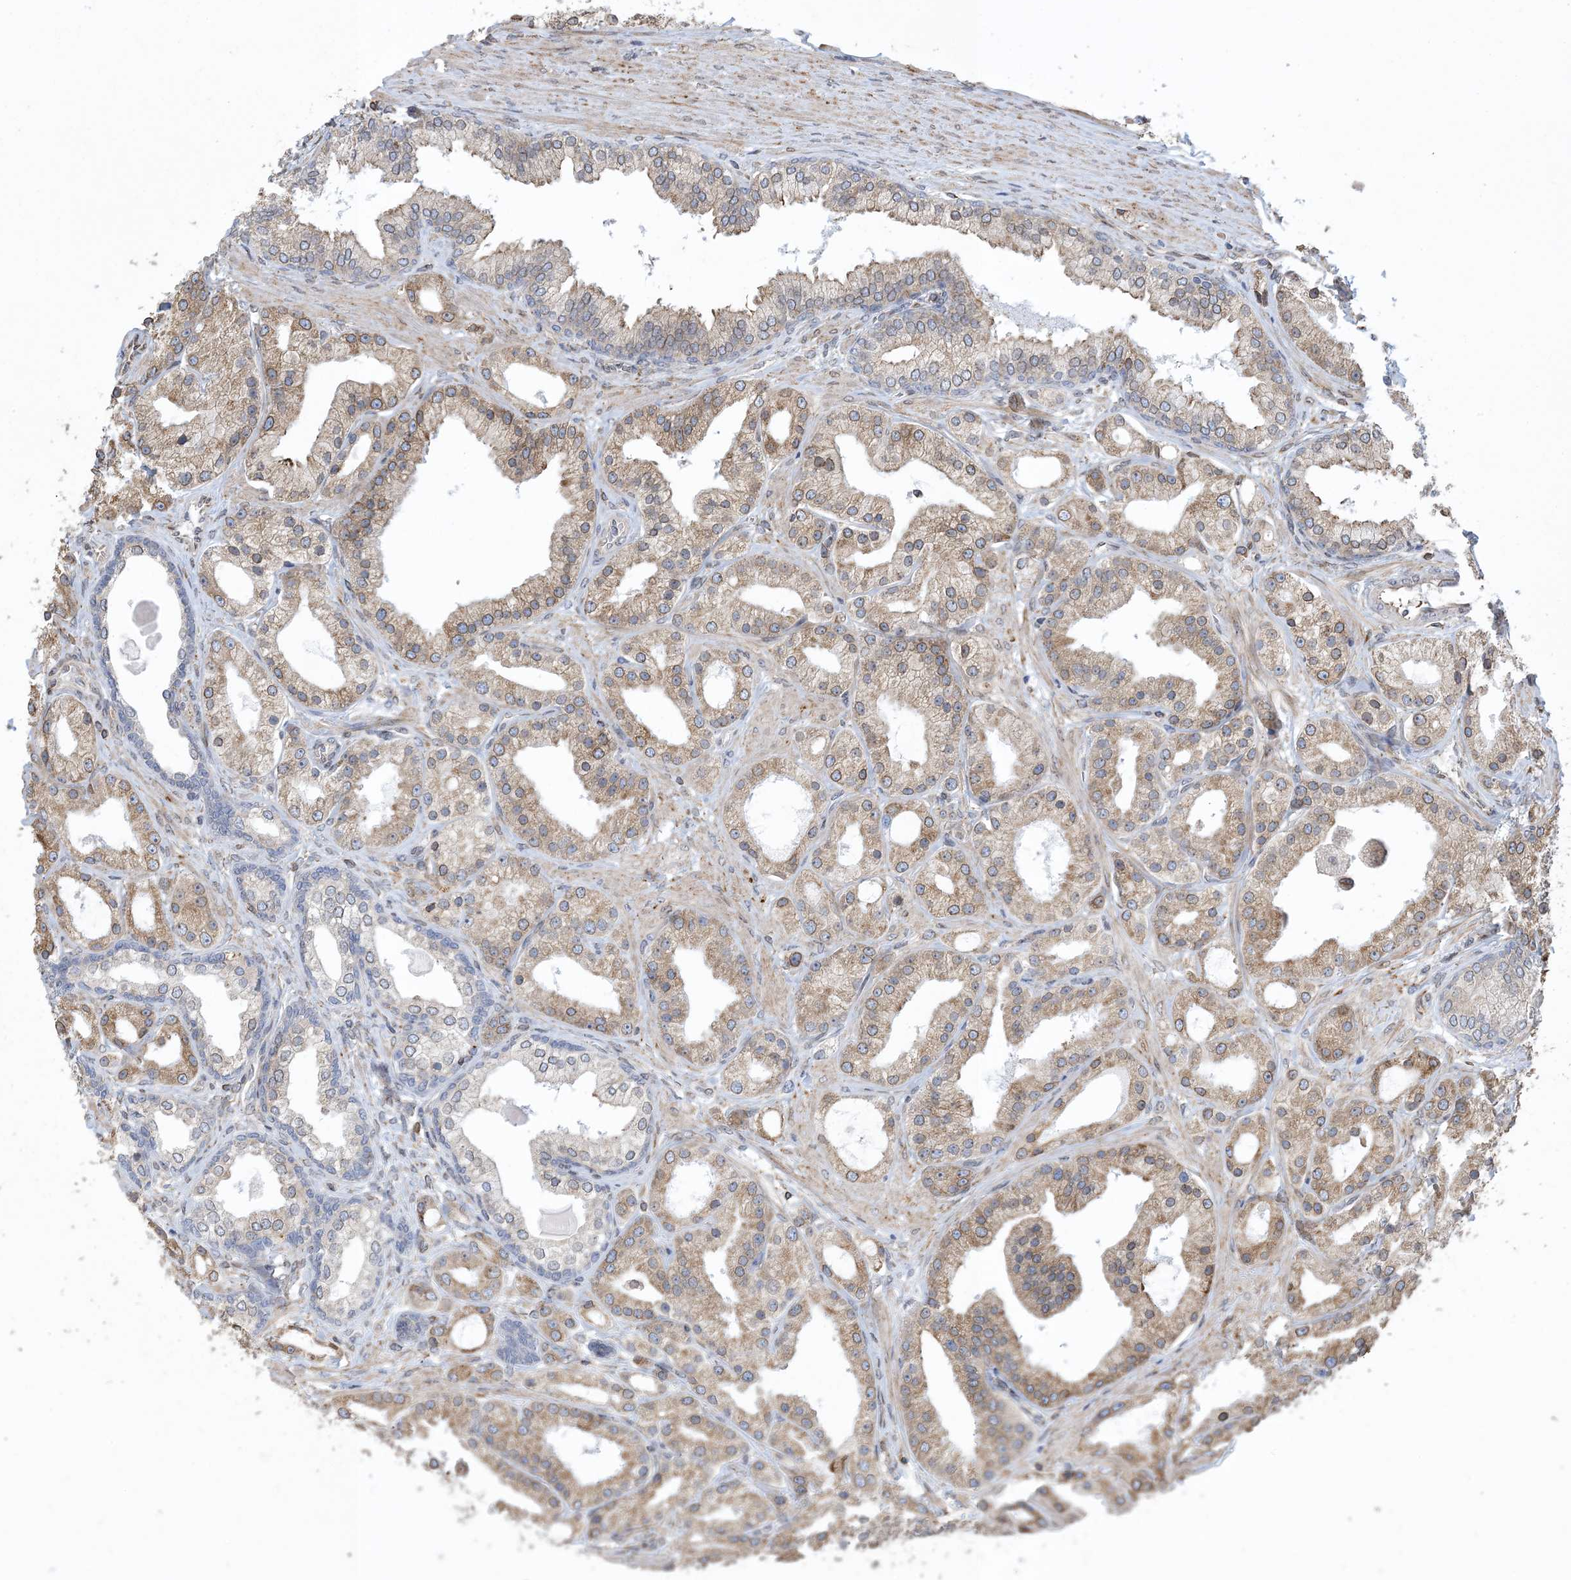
{"staining": {"intensity": "moderate", "quantity": "25%-75%", "location": "cytoplasmic/membranous"}, "tissue": "prostate cancer", "cell_type": "Tumor cells", "image_type": "cancer", "snomed": [{"axis": "morphology", "description": "Adenocarcinoma, Low grade"}, {"axis": "topography", "description": "Prostate"}], "caption": "Tumor cells exhibit medium levels of moderate cytoplasmic/membranous positivity in about 25%-75% of cells in human prostate cancer (adenocarcinoma (low-grade)). (Brightfield microscopy of DAB IHC at high magnification).", "gene": "SHANK1", "patient": {"sex": "male", "age": 67}}